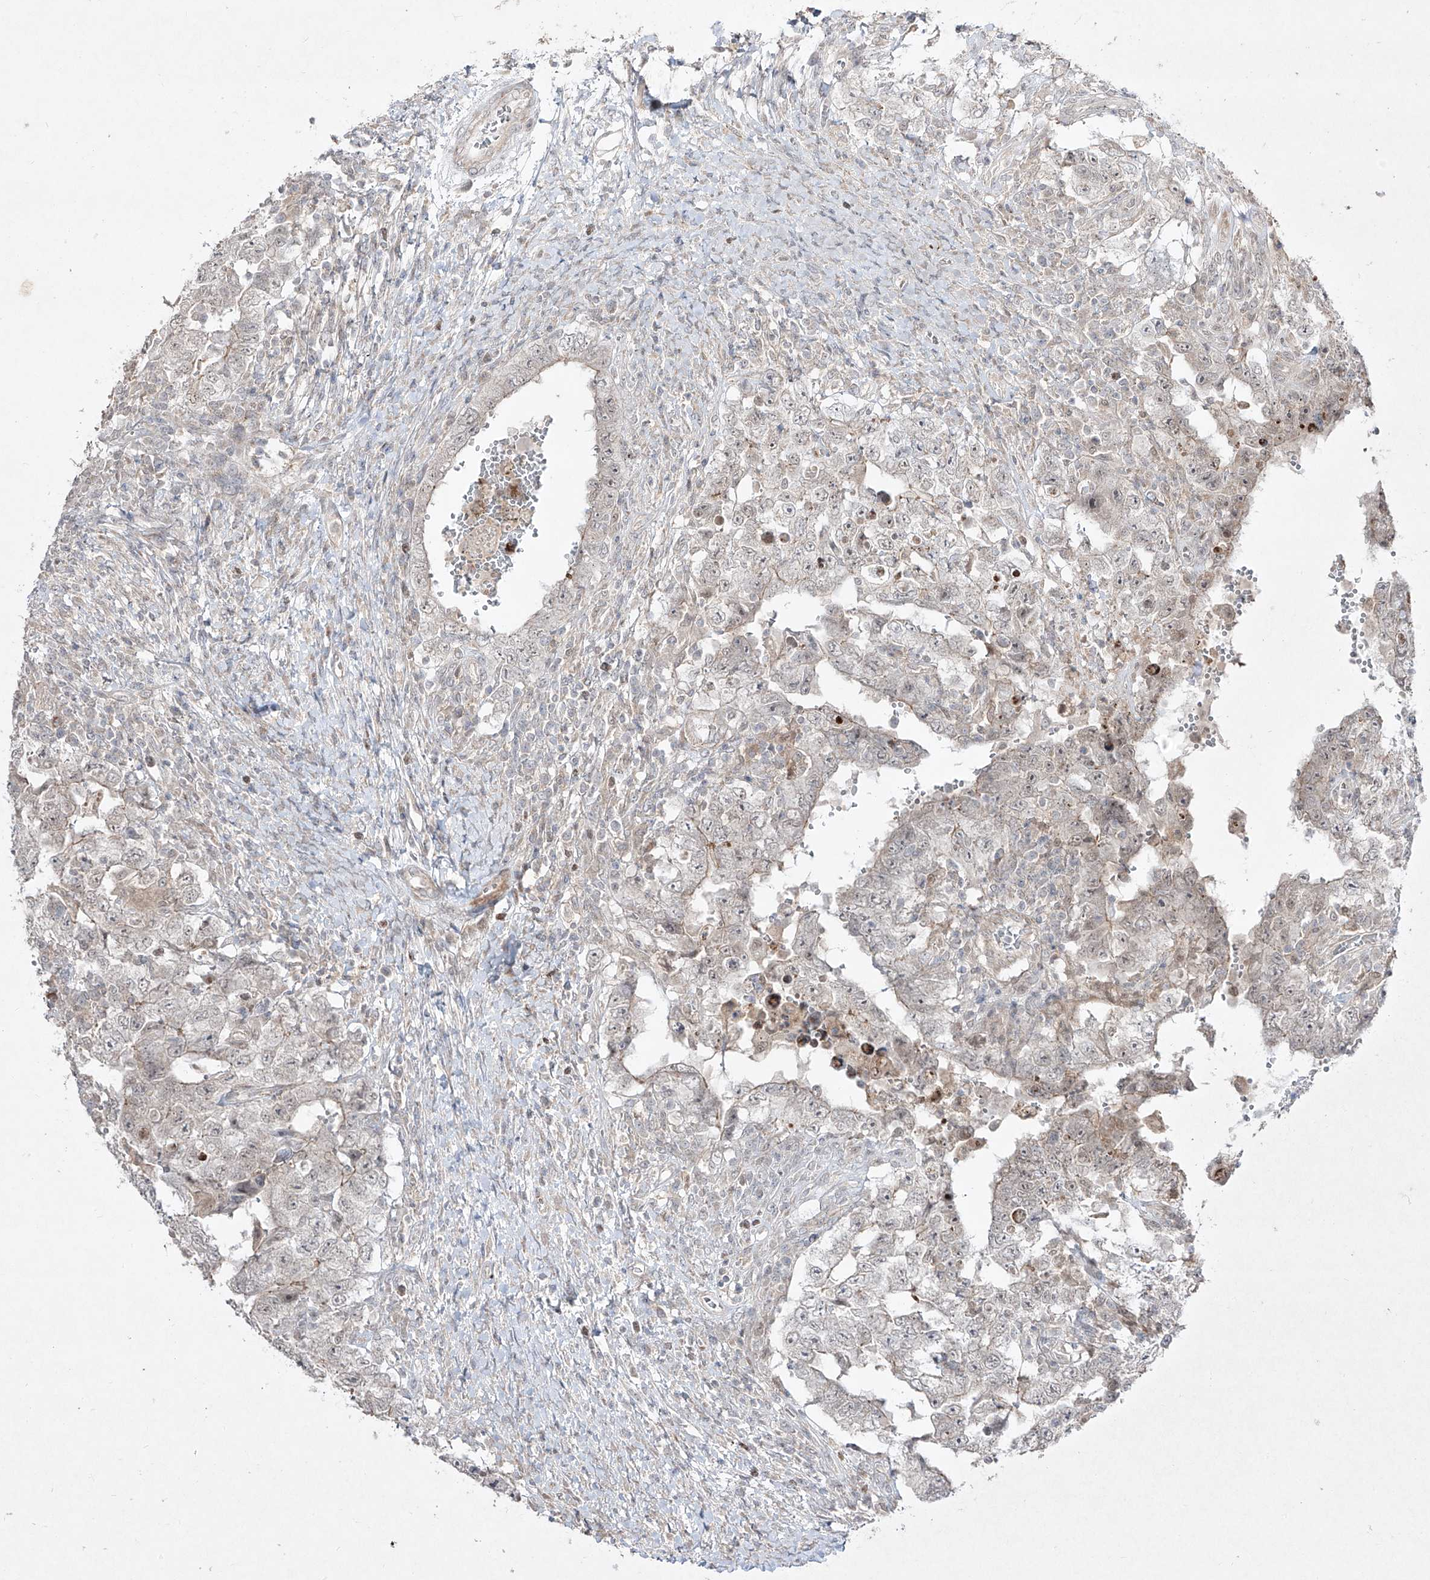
{"staining": {"intensity": "negative", "quantity": "none", "location": "none"}, "tissue": "testis cancer", "cell_type": "Tumor cells", "image_type": "cancer", "snomed": [{"axis": "morphology", "description": "Carcinoma, Embryonal, NOS"}, {"axis": "topography", "description": "Testis"}], "caption": "There is no significant positivity in tumor cells of testis cancer.", "gene": "KDM1B", "patient": {"sex": "male", "age": 26}}